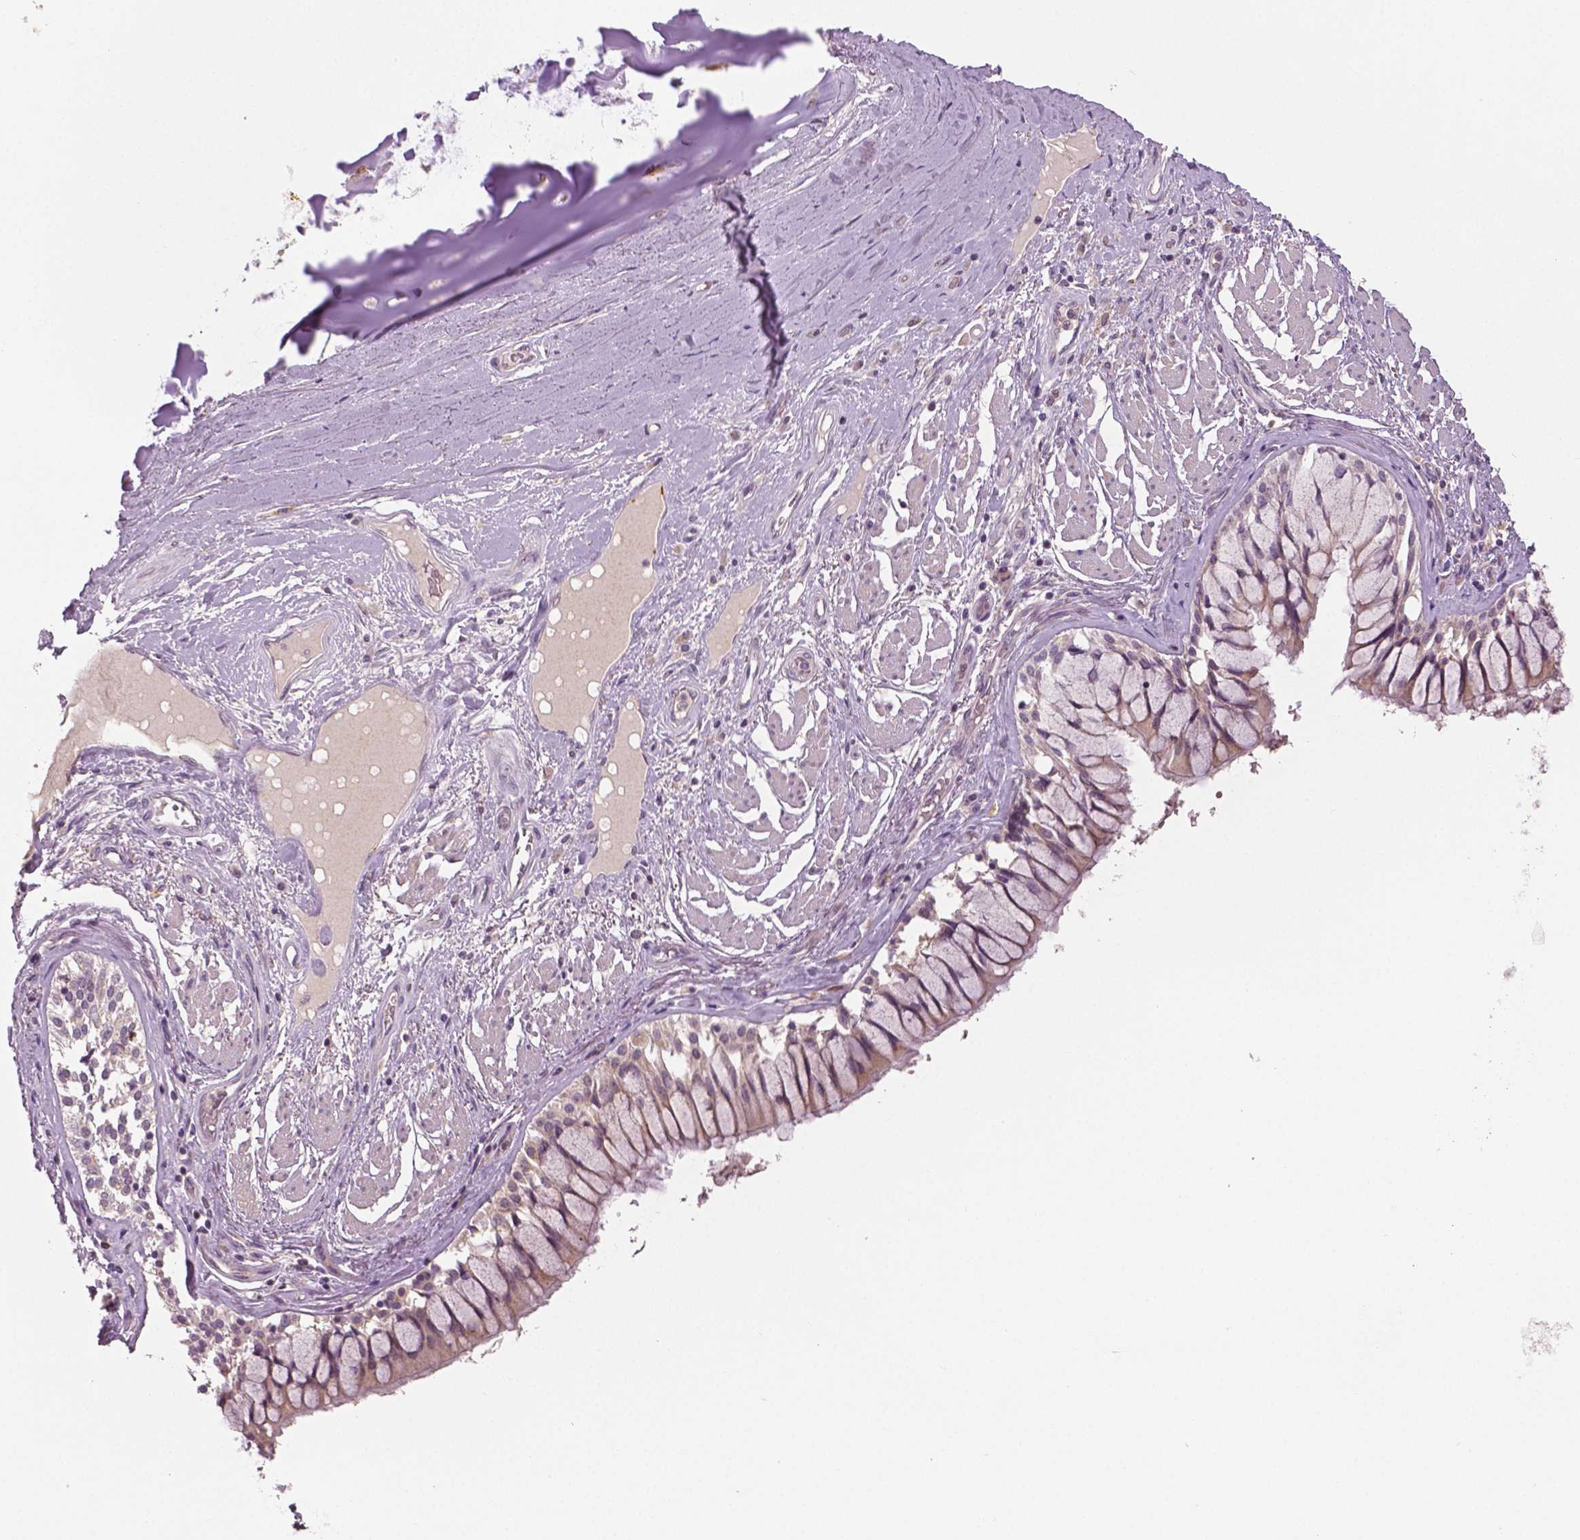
{"staining": {"intensity": "moderate", "quantity": "<25%", "location": "nuclear"}, "tissue": "adipose tissue", "cell_type": "Adipocytes", "image_type": "normal", "snomed": [{"axis": "morphology", "description": "Normal tissue, NOS"}, {"axis": "topography", "description": "Cartilage tissue"}, {"axis": "topography", "description": "Bronchus"}], "caption": "DAB (3,3'-diaminobenzidine) immunohistochemical staining of unremarkable human adipose tissue demonstrates moderate nuclear protein expression in about <25% of adipocytes.", "gene": "MKI67", "patient": {"sex": "male", "age": 64}}